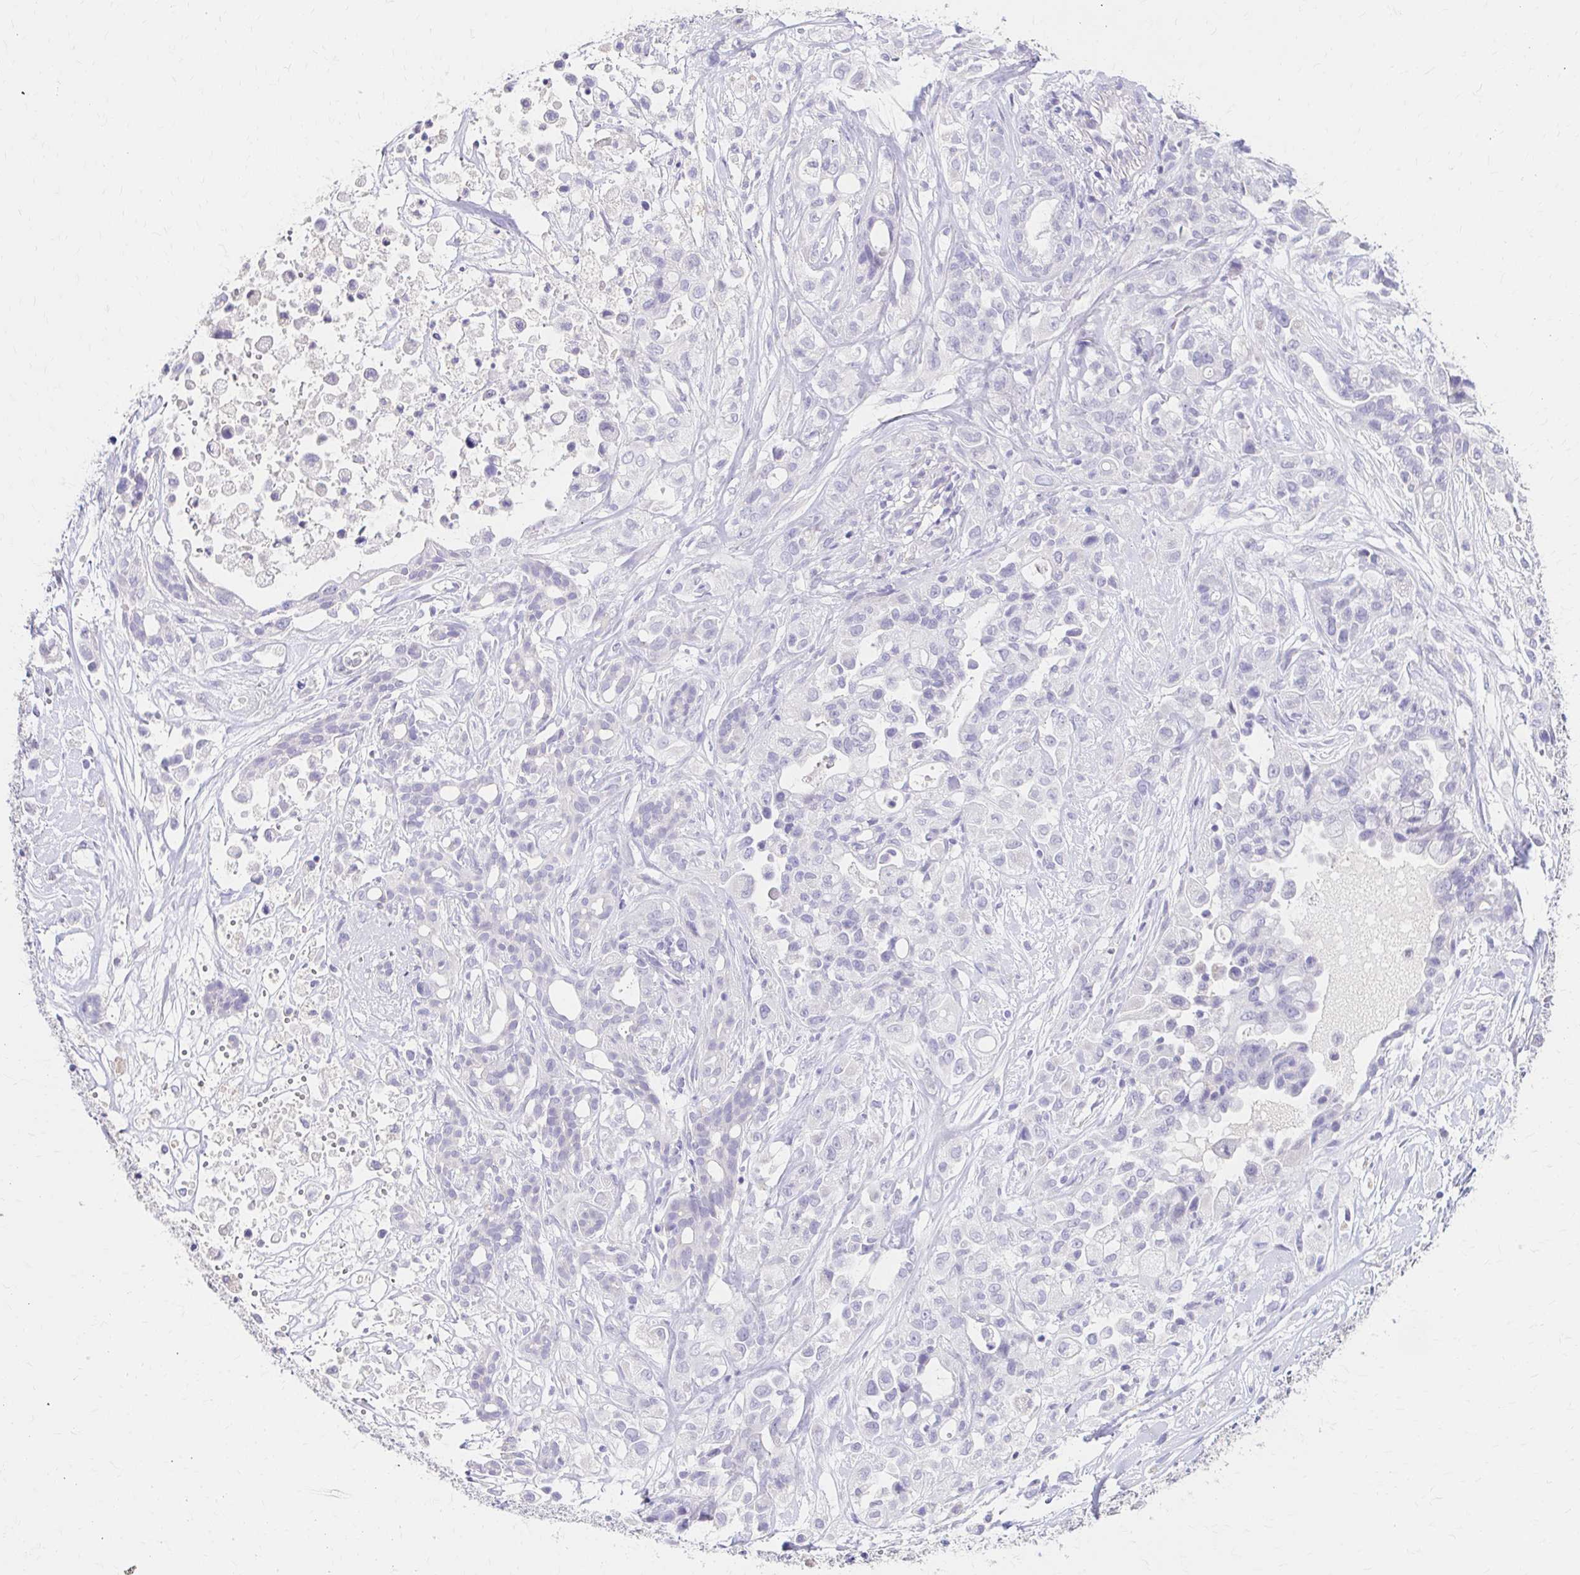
{"staining": {"intensity": "negative", "quantity": "none", "location": "none"}, "tissue": "pancreatic cancer", "cell_type": "Tumor cells", "image_type": "cancer", "snomed": [{"axis": "morphology", "description": "Adenocarcinoma, NOS"}, {"axis": "topography", "description": "Pancreas"}], "caption": "IHC micrograph of neoplastic tissue: pancreatic cancer (adenocarcinoma) stained with DAB exhibits no significant protein staining in tumor cells.", "gene": "AZGP1", "patient": {"sex": "male", "age": 44}}